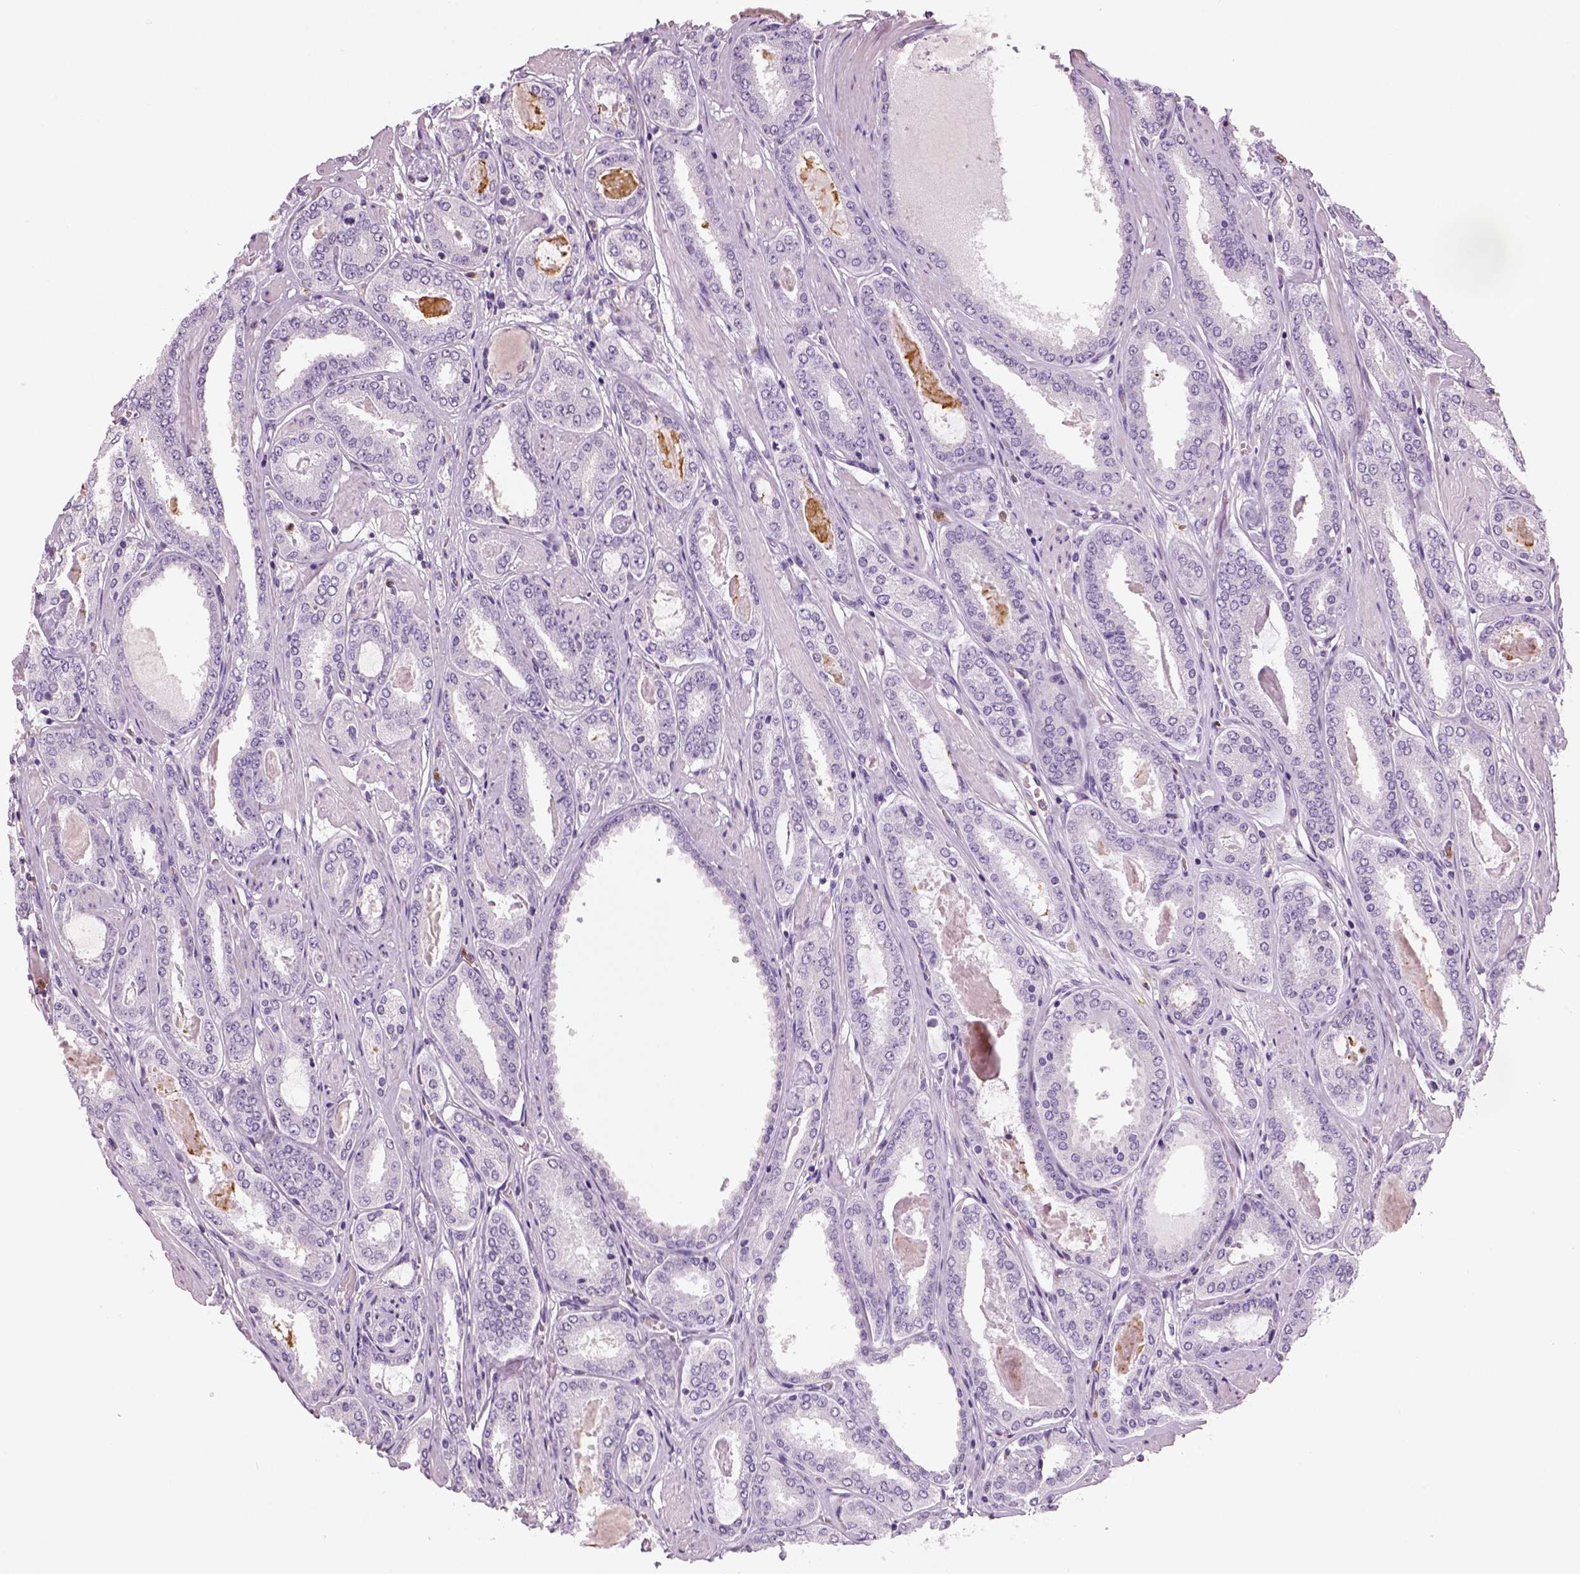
{"staining": {"intensity": "negative", "quantity": "none", "location": "none"}, "tissue": "prostate cancer", "cell_type": "Tumor cells", "image_type": "cancer", "snomed": [{"axis": "morphology", "description": "Adenocarcinoma, High grade"}, {"axis": "topography", "description": "Prostate"}], "caption": "Protein analysis of high-grade adenocarcinoma (prostate) reveals no significant expression in tumor cells.", "gene": "NECAB2", "patient": {"sex": "male", "age": 63}}